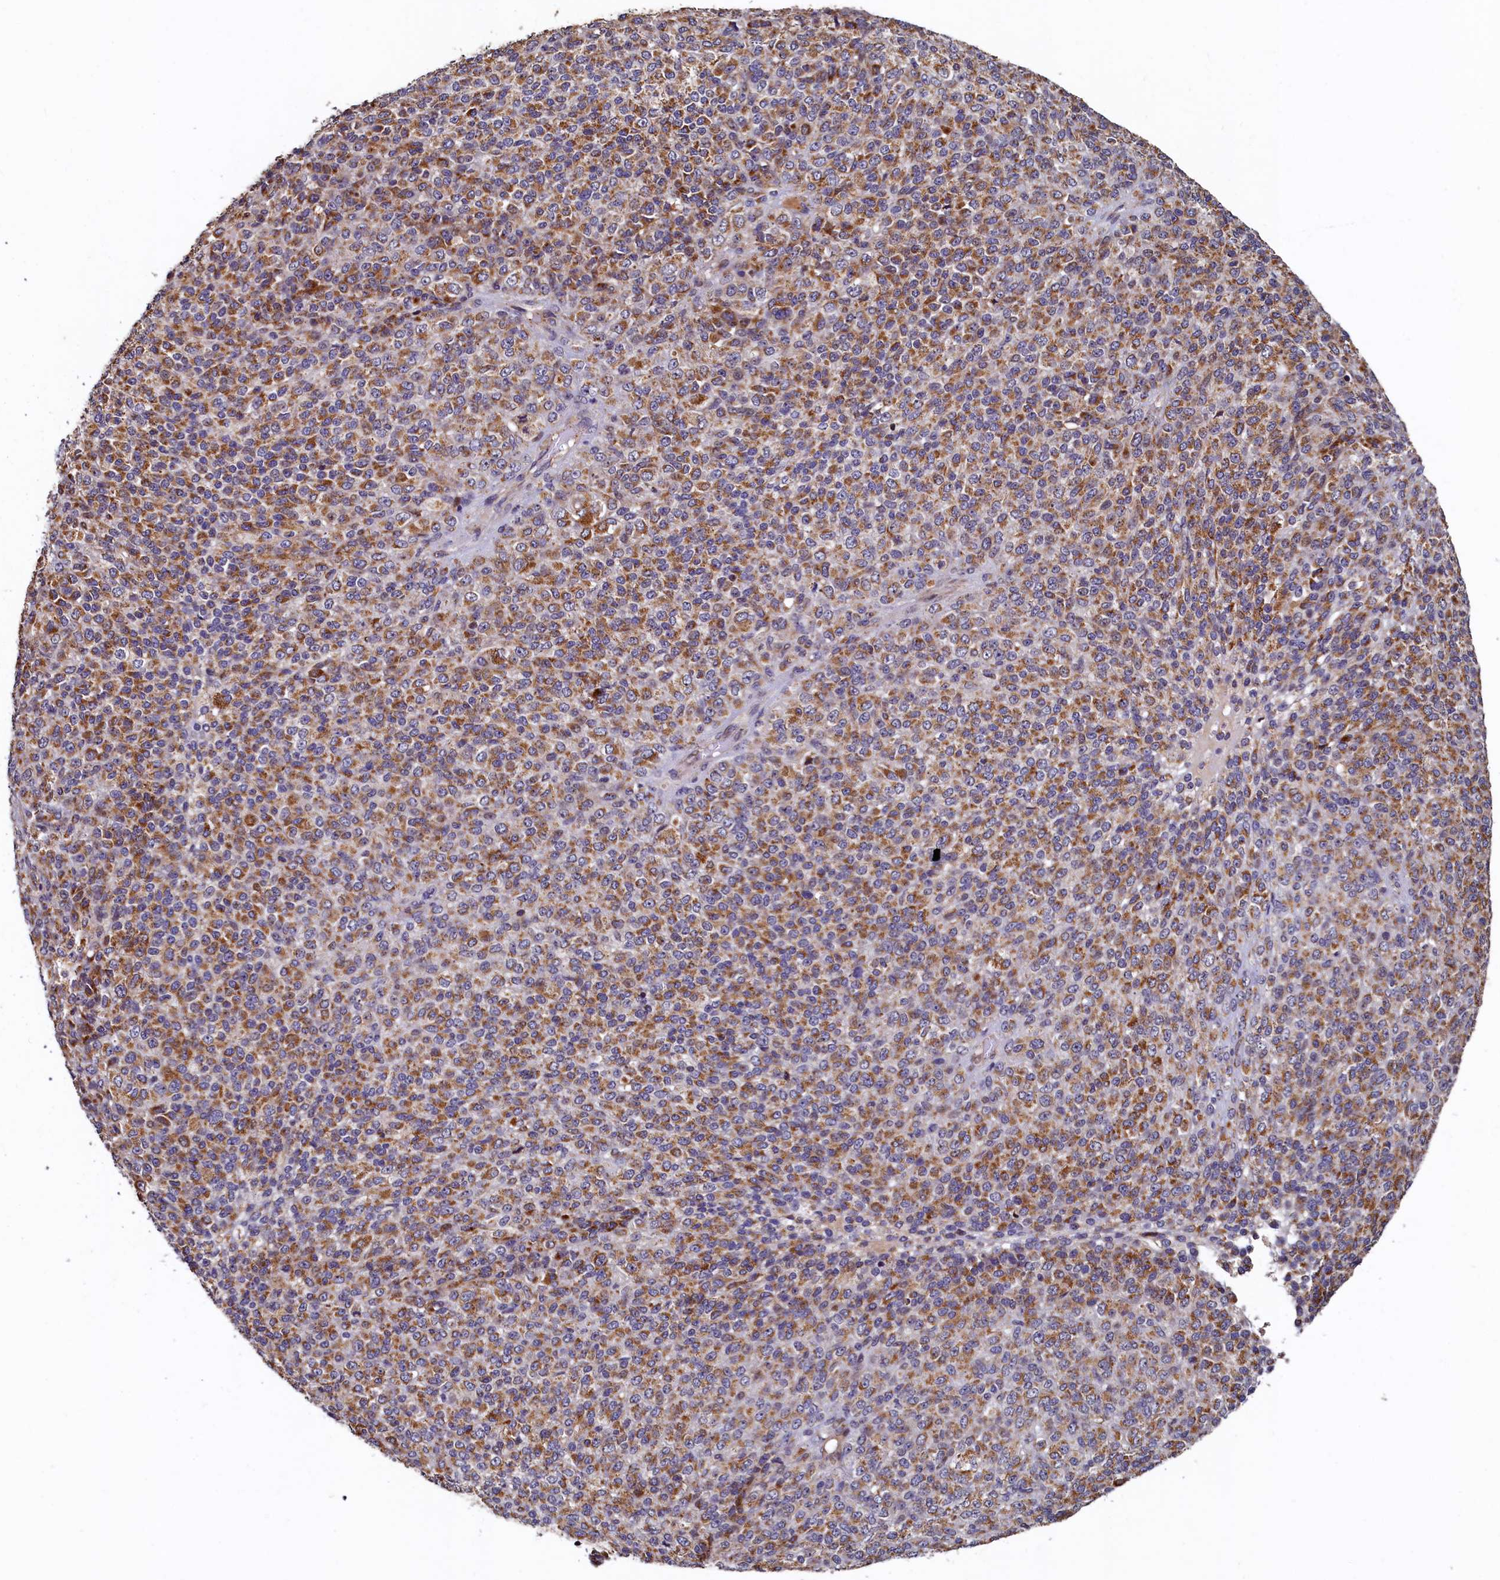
{"staining": {"intensity": "moderate", "quantity": ">75%", "location": "cytoplasmic/membranous"}, "tissue": "melanoma", "cell_type": "Tumor cells", "image_type": "cancer", "snomed": [{"axis": "morphology", "description": "Malignant melanoma, Metastatic site"}, {"axis": "topography", "description": "Brain"}], "caption": "Human malignant melanoma (metastatic site) stained with a brown dye displays moderate cytoplasmic/membranous positive expression in about >75% of tumor cells.", "gene": "NCKAP5L", "patient": {"sex": "female", "age": 56}}